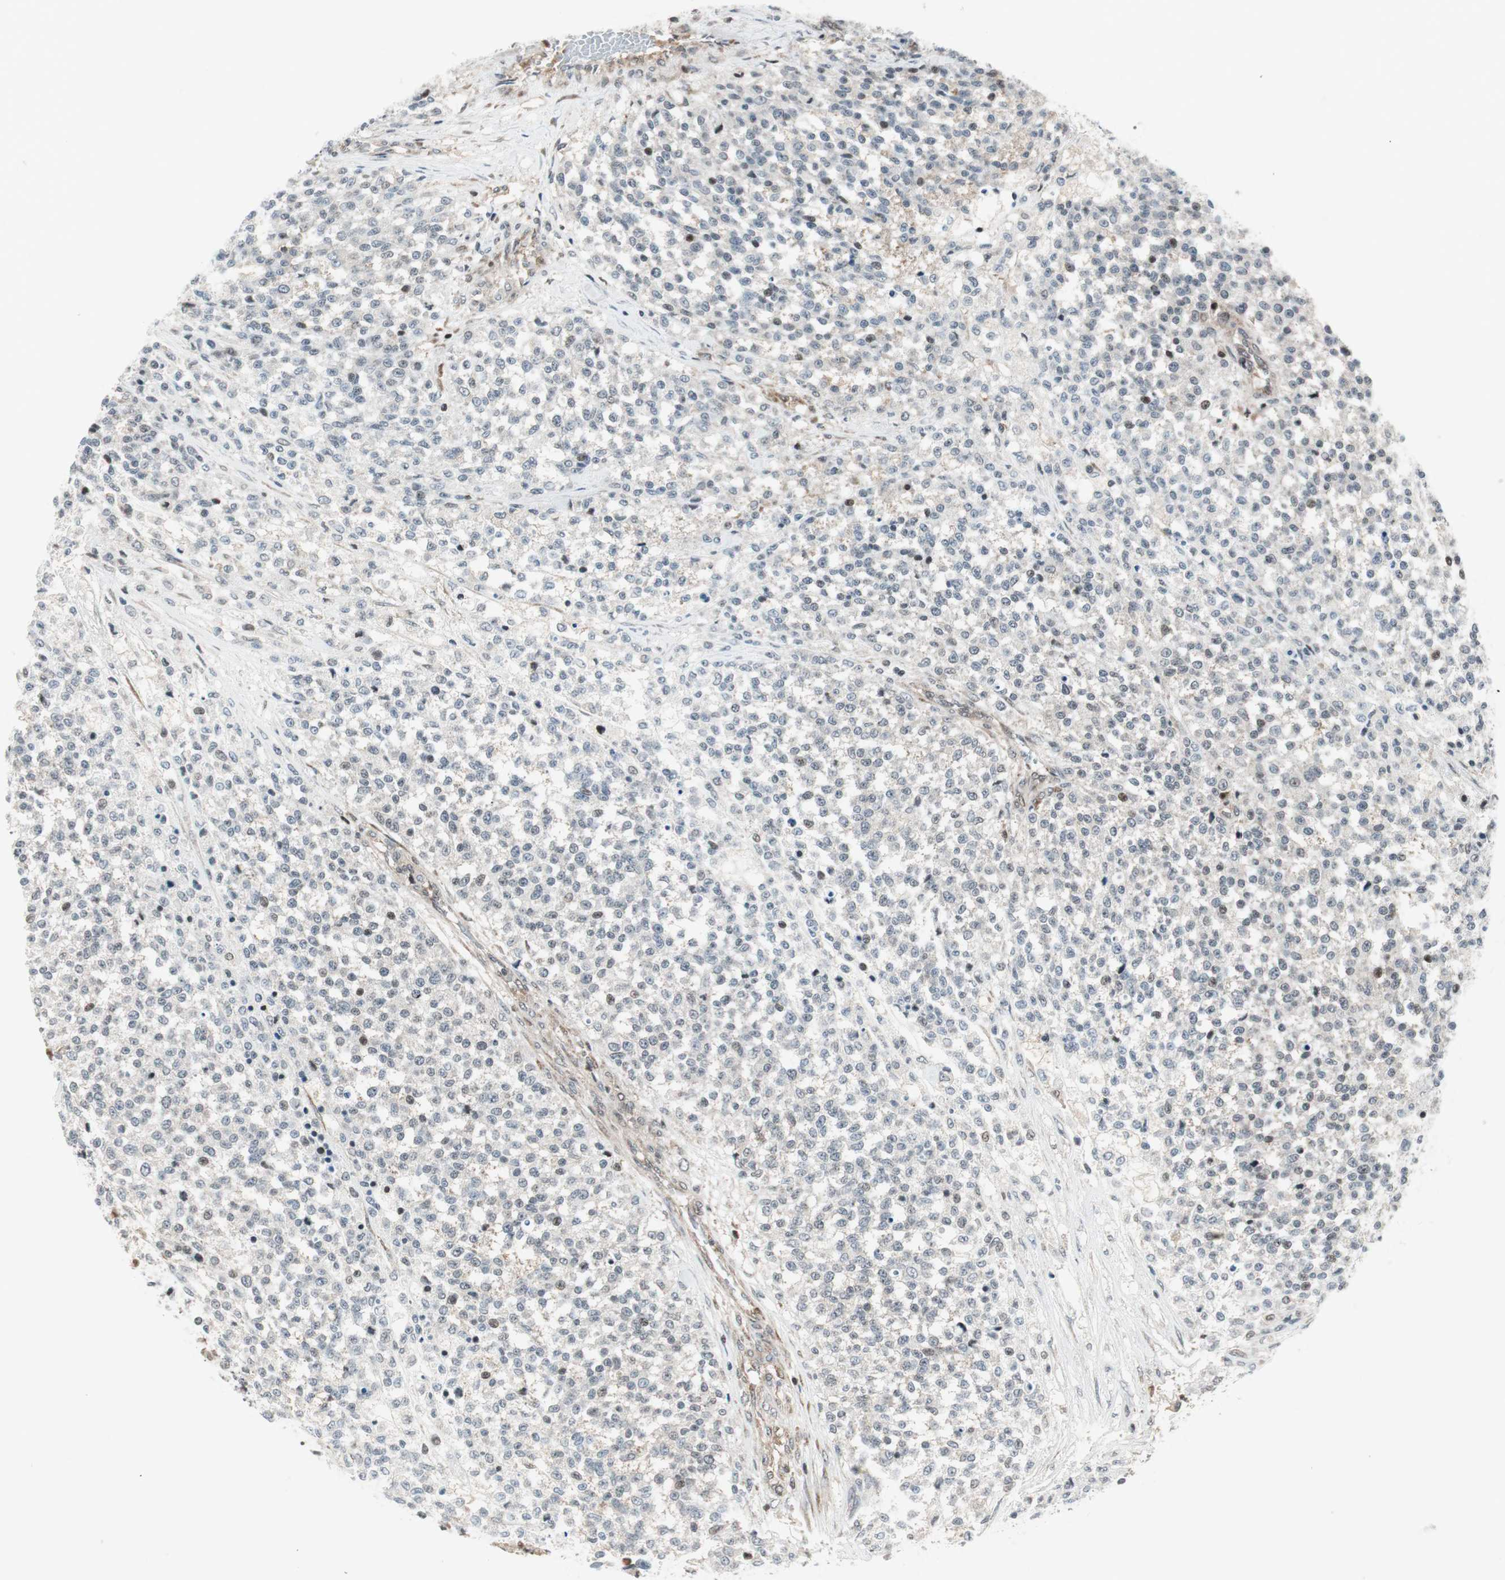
{"staining": {"intensity": "negative", "quantity": "none", "location": "none"}, "tissue": "testis cancer", "cell_type": "Tumor cells", "image_type": "cancer", "snomed": [{"axis": "morphology", "description": "Seminoma, NOS"}, {"axis": "topography", "description": "Testis"}], "caption": "Human testis cancer stained for a protein using immunohistochemistry reveals no positivity in tumor cells.", "gene": "TPT1", "patient": {"sex": "male", "age": 59}}